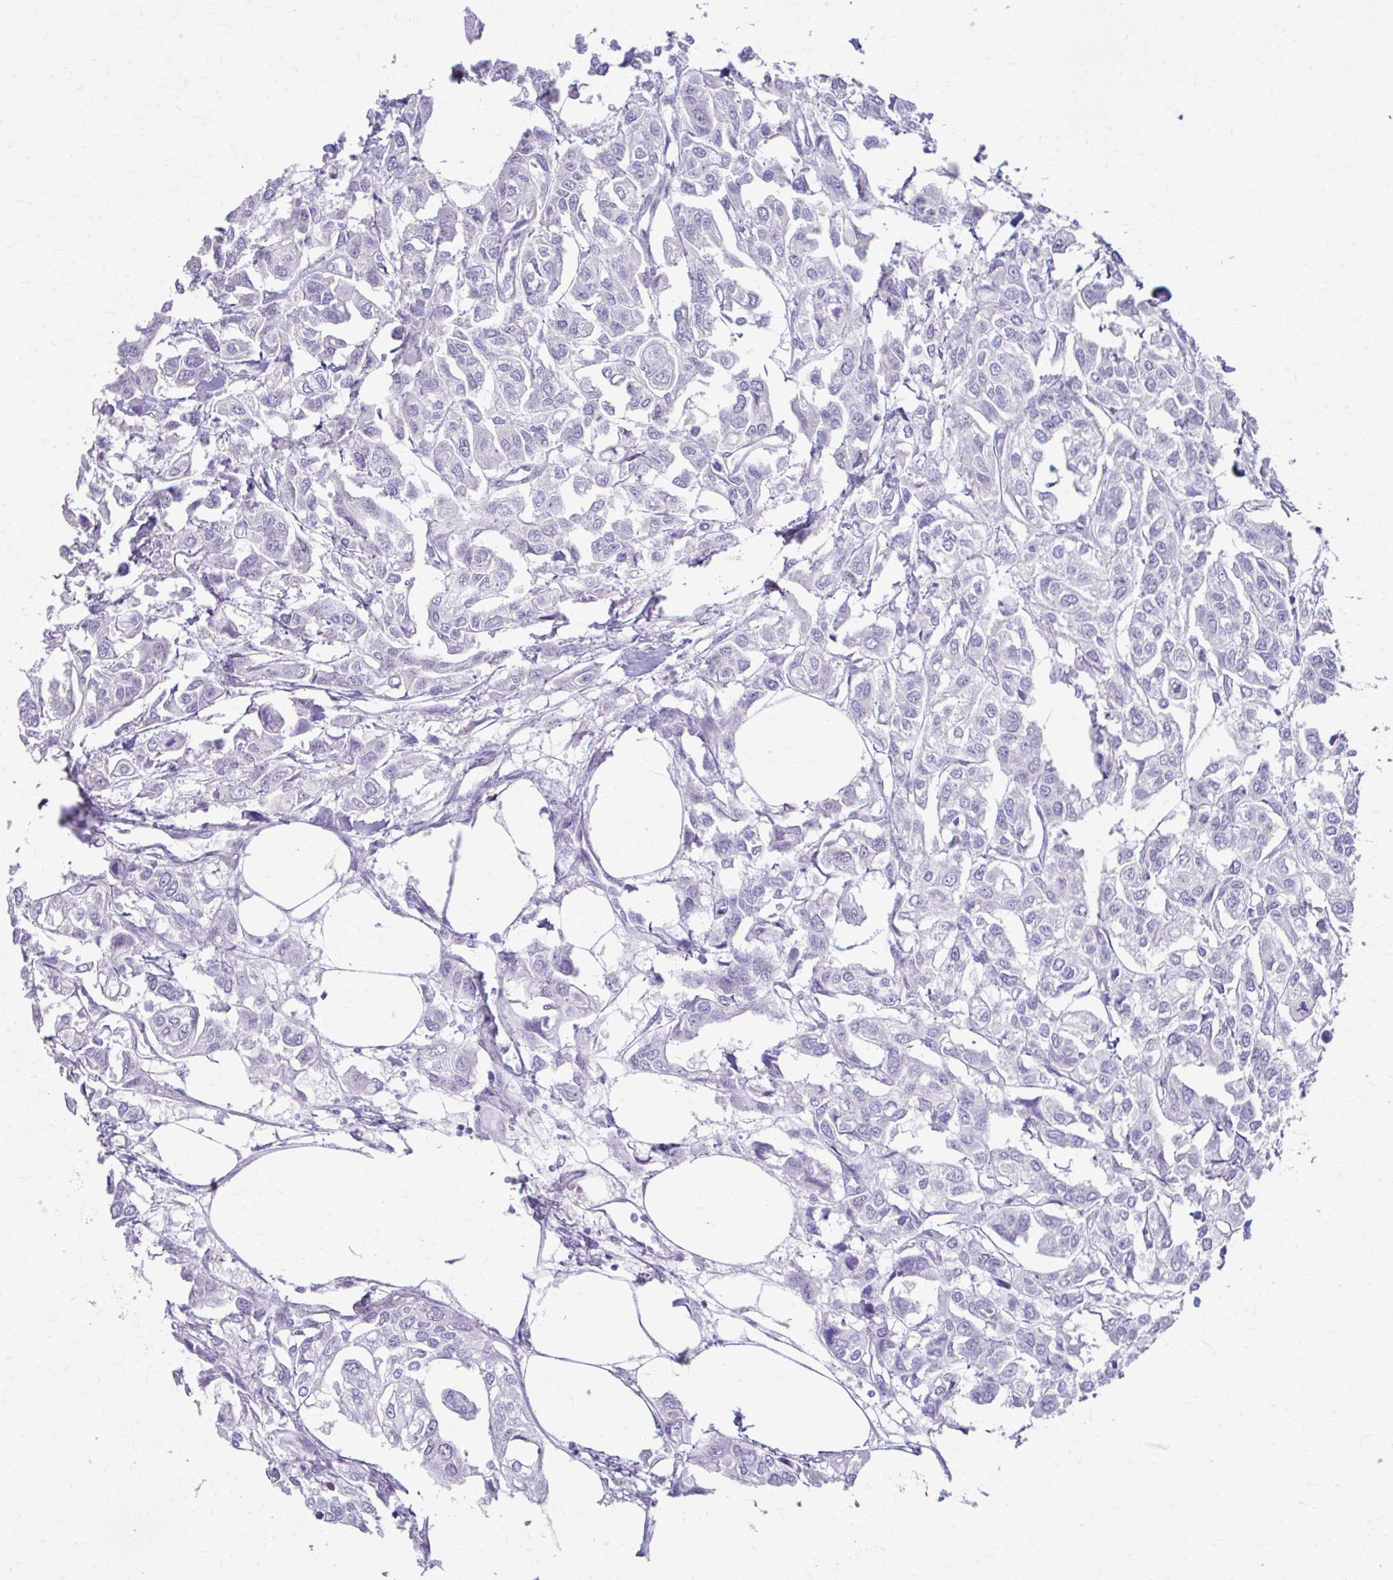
{"staining": {"intensity": "negative", "quantity": "none", "location": "none"}, "tissue": "urothelial cancer", "cell_type": "Tumor cells", "image_type": "cancer", "snomed": [{"axis": "morphology", "description": "Urothelial carcinoma, High grade"}, {"axis": "topography", "description": "Urinary bladder"}], "caption": "This is a image of immunohistochemistry (IHC) staining of urothelial cancer, which shows no staining in tumor cells.", "gene": "KRIT1", "patient": {"sex": "male", "age": 67}}